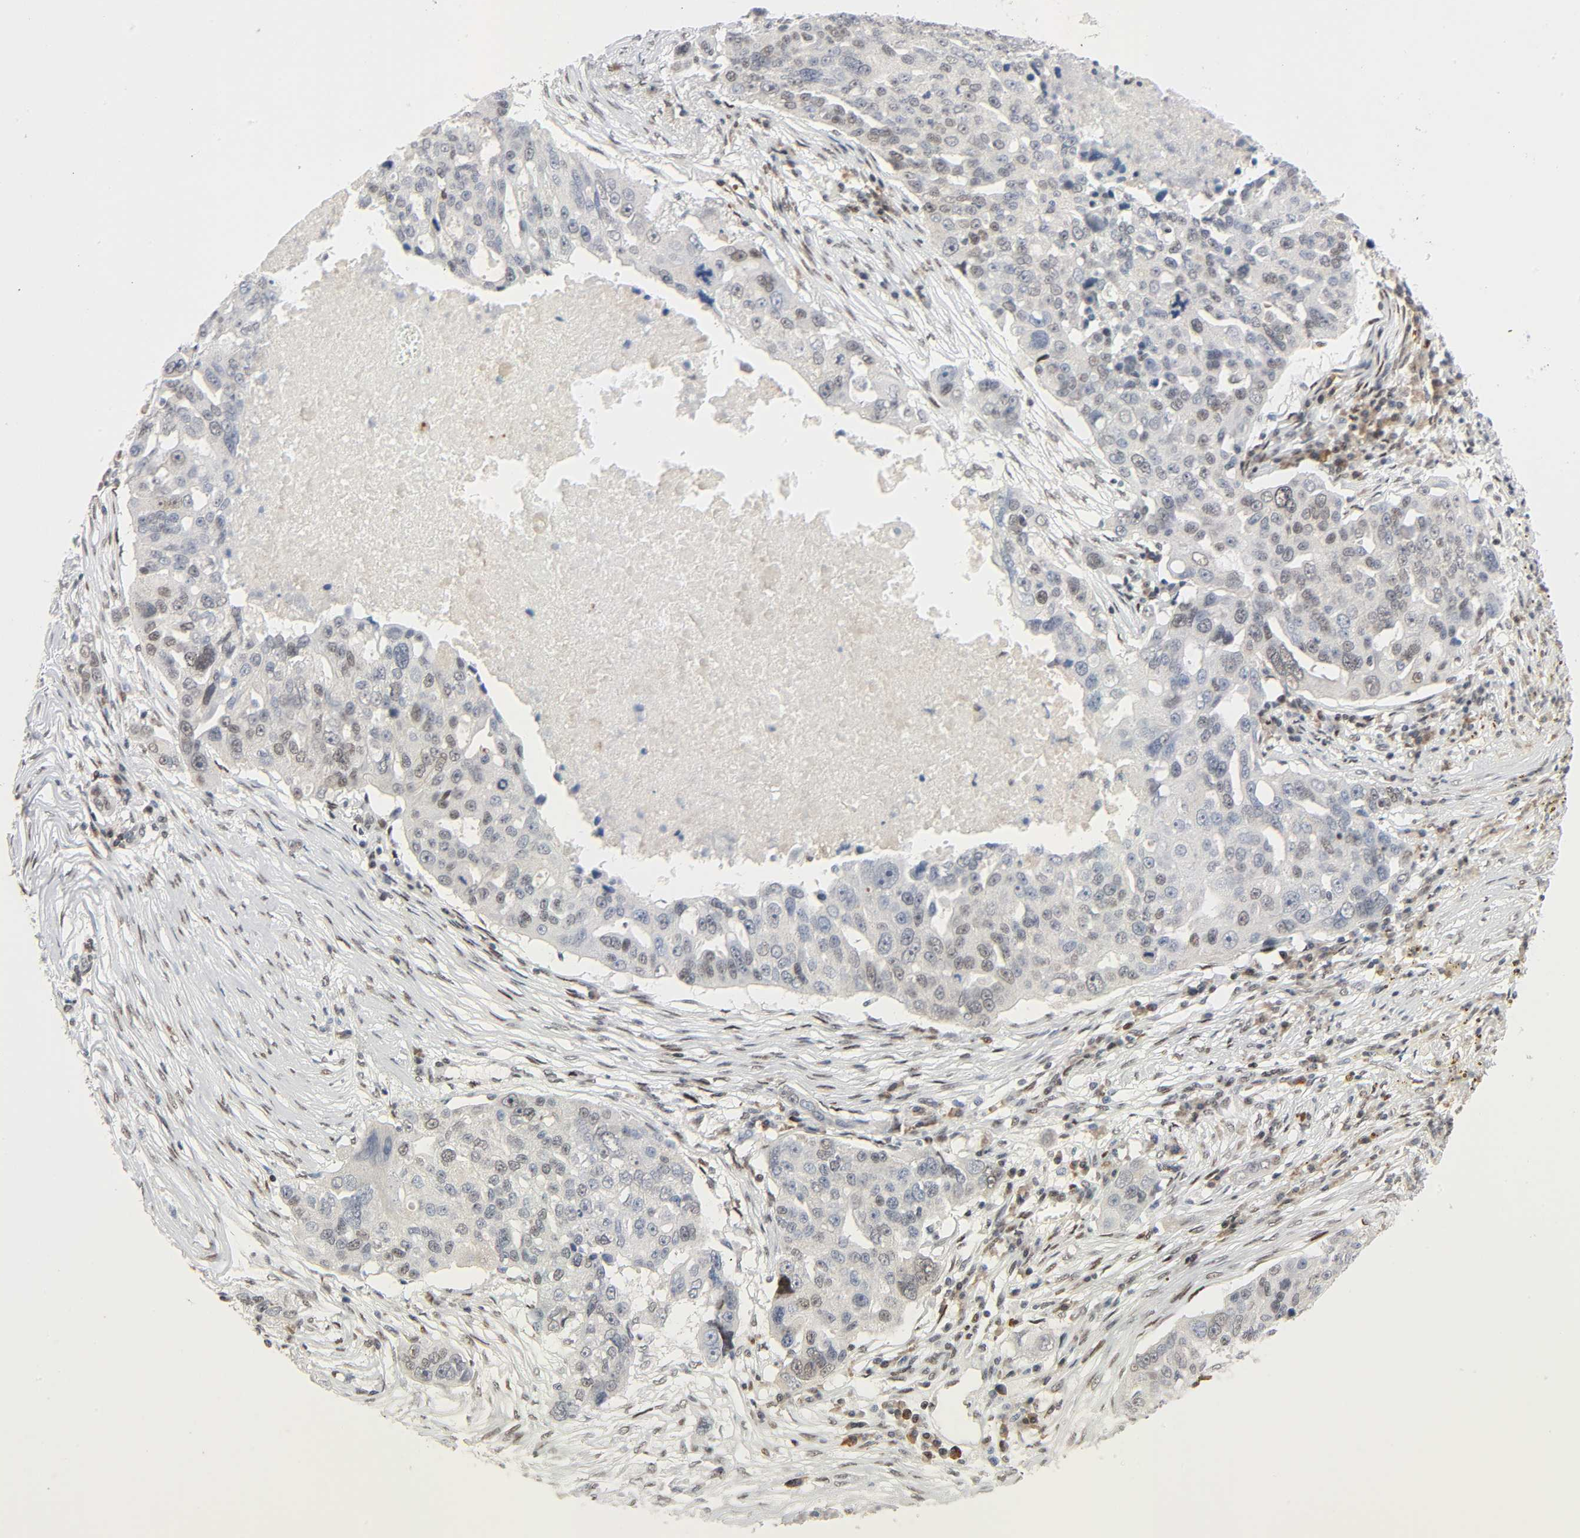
{"staining": {"intensity": "moderate", "quantity": "25%-75%", "location": "nuclear"}, "tissue": "ovarian cancer", "cell_type": "Tumor cells", "image_type": "cancer", "snomed": [{"axis": "morphology", "description": "Cystadenocarcinoma, serous, NOS"}, {"axis": "topography", "description": "Ovary"}], "caption": "Immunohistochemical staining of ovarian cancer (serous cystadenocarcinoma) demonstrates moderate nuclear protein expression in approximately 25%-75% of tumor cells.", "gene": "CREBBP", "patient": {"sex": "female", "age": 82}}